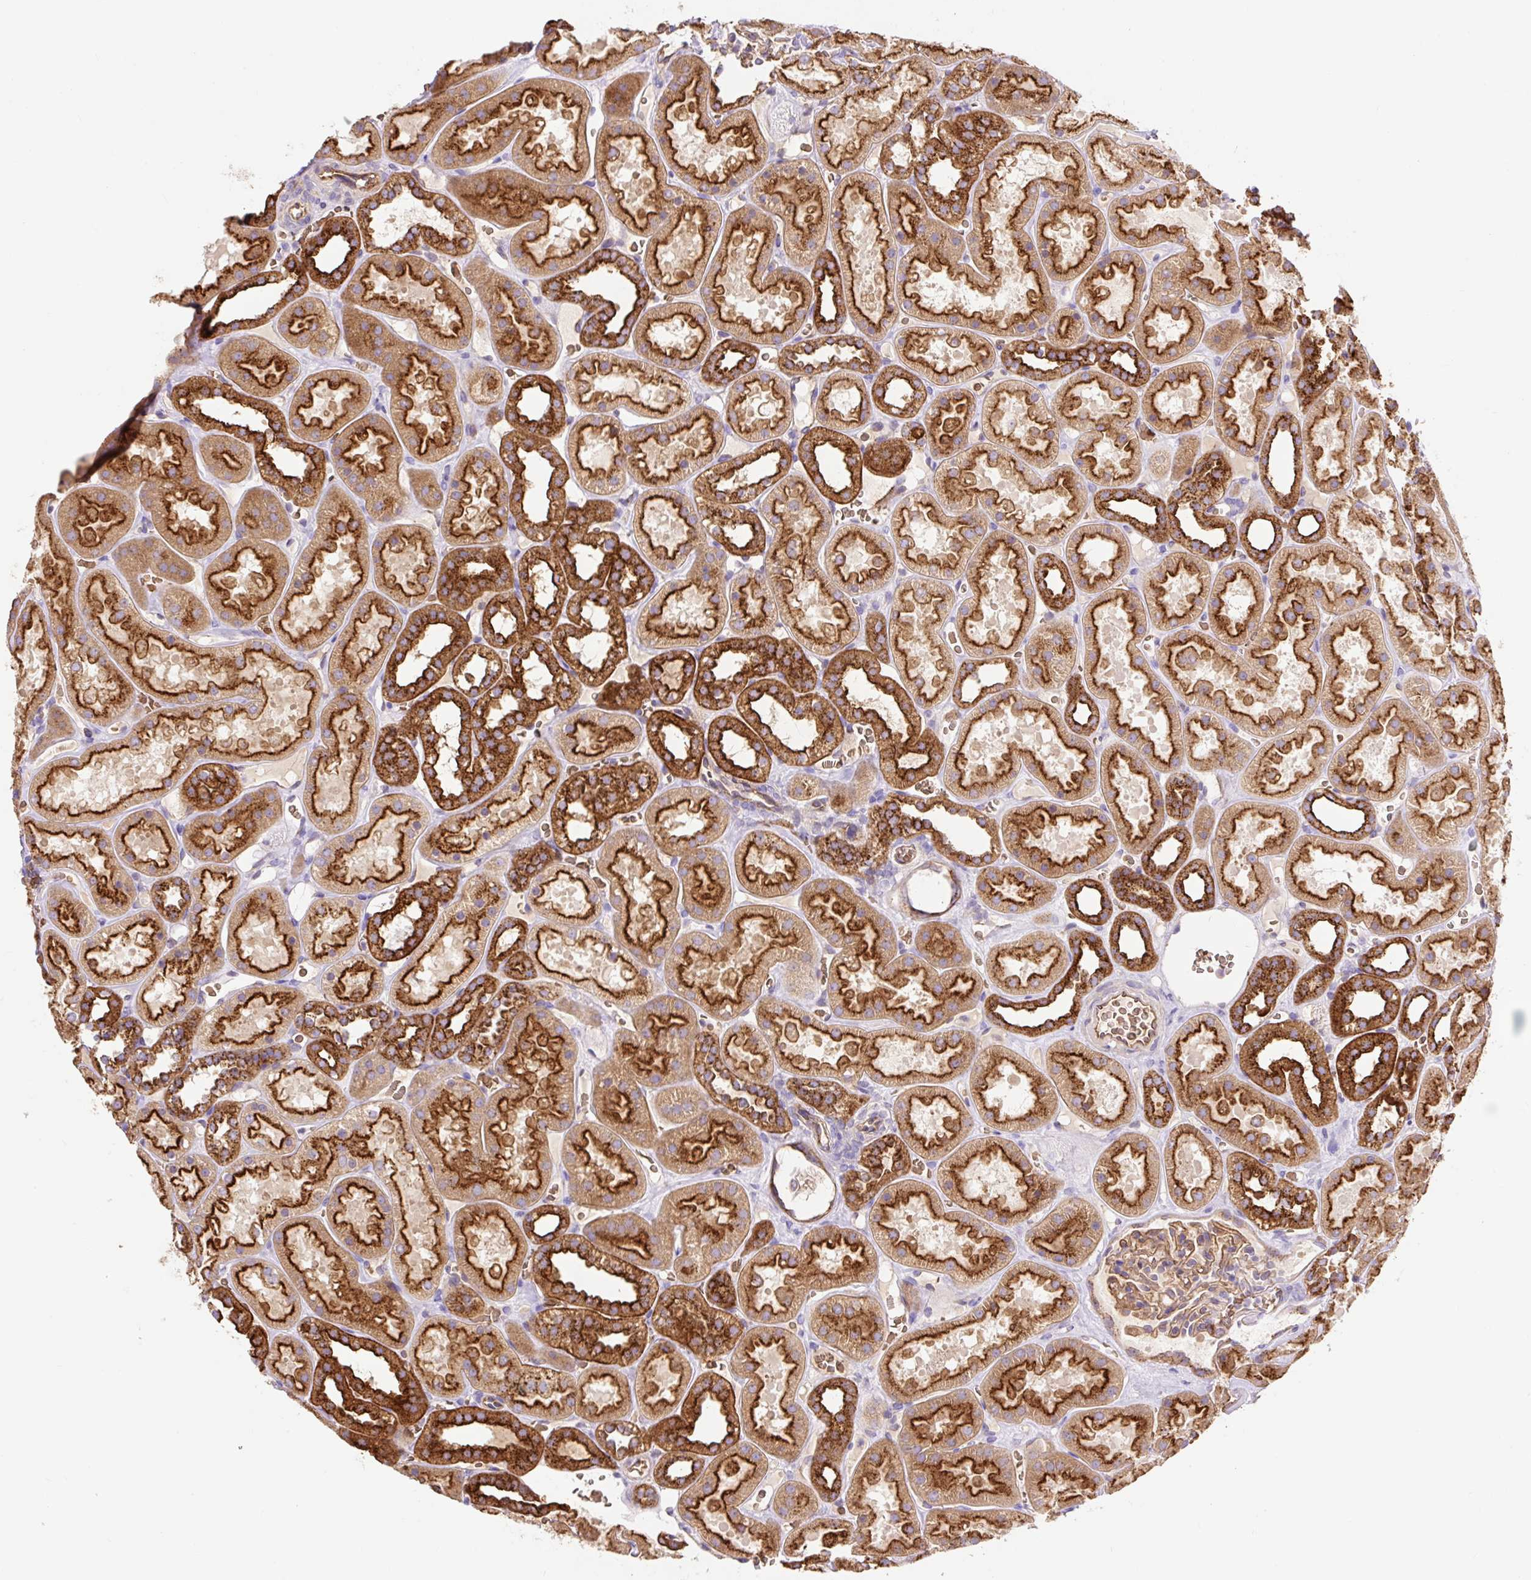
{"staining": {"intensity": "moderate", "quantity": ">75%", "location": "cytoplasmic/membranous"}, "tissue": "kidney", "cell_type": "Cells in glomeruli", "image_type": "normal", "snomed": [{"axis": "morphology", "description": "Normal tissue, NOS"}, {"axis": "topography", "description": "Kidney"}], "caption": "This histopathology image exhibits IHC staining of unremarkable human kidney, with medium moderate cytoplasmic/membranous staining in approximately >75% of cells in glomeruli.", "gene": "HIP1R", "patient": {"sex": "female", "age": 41}}